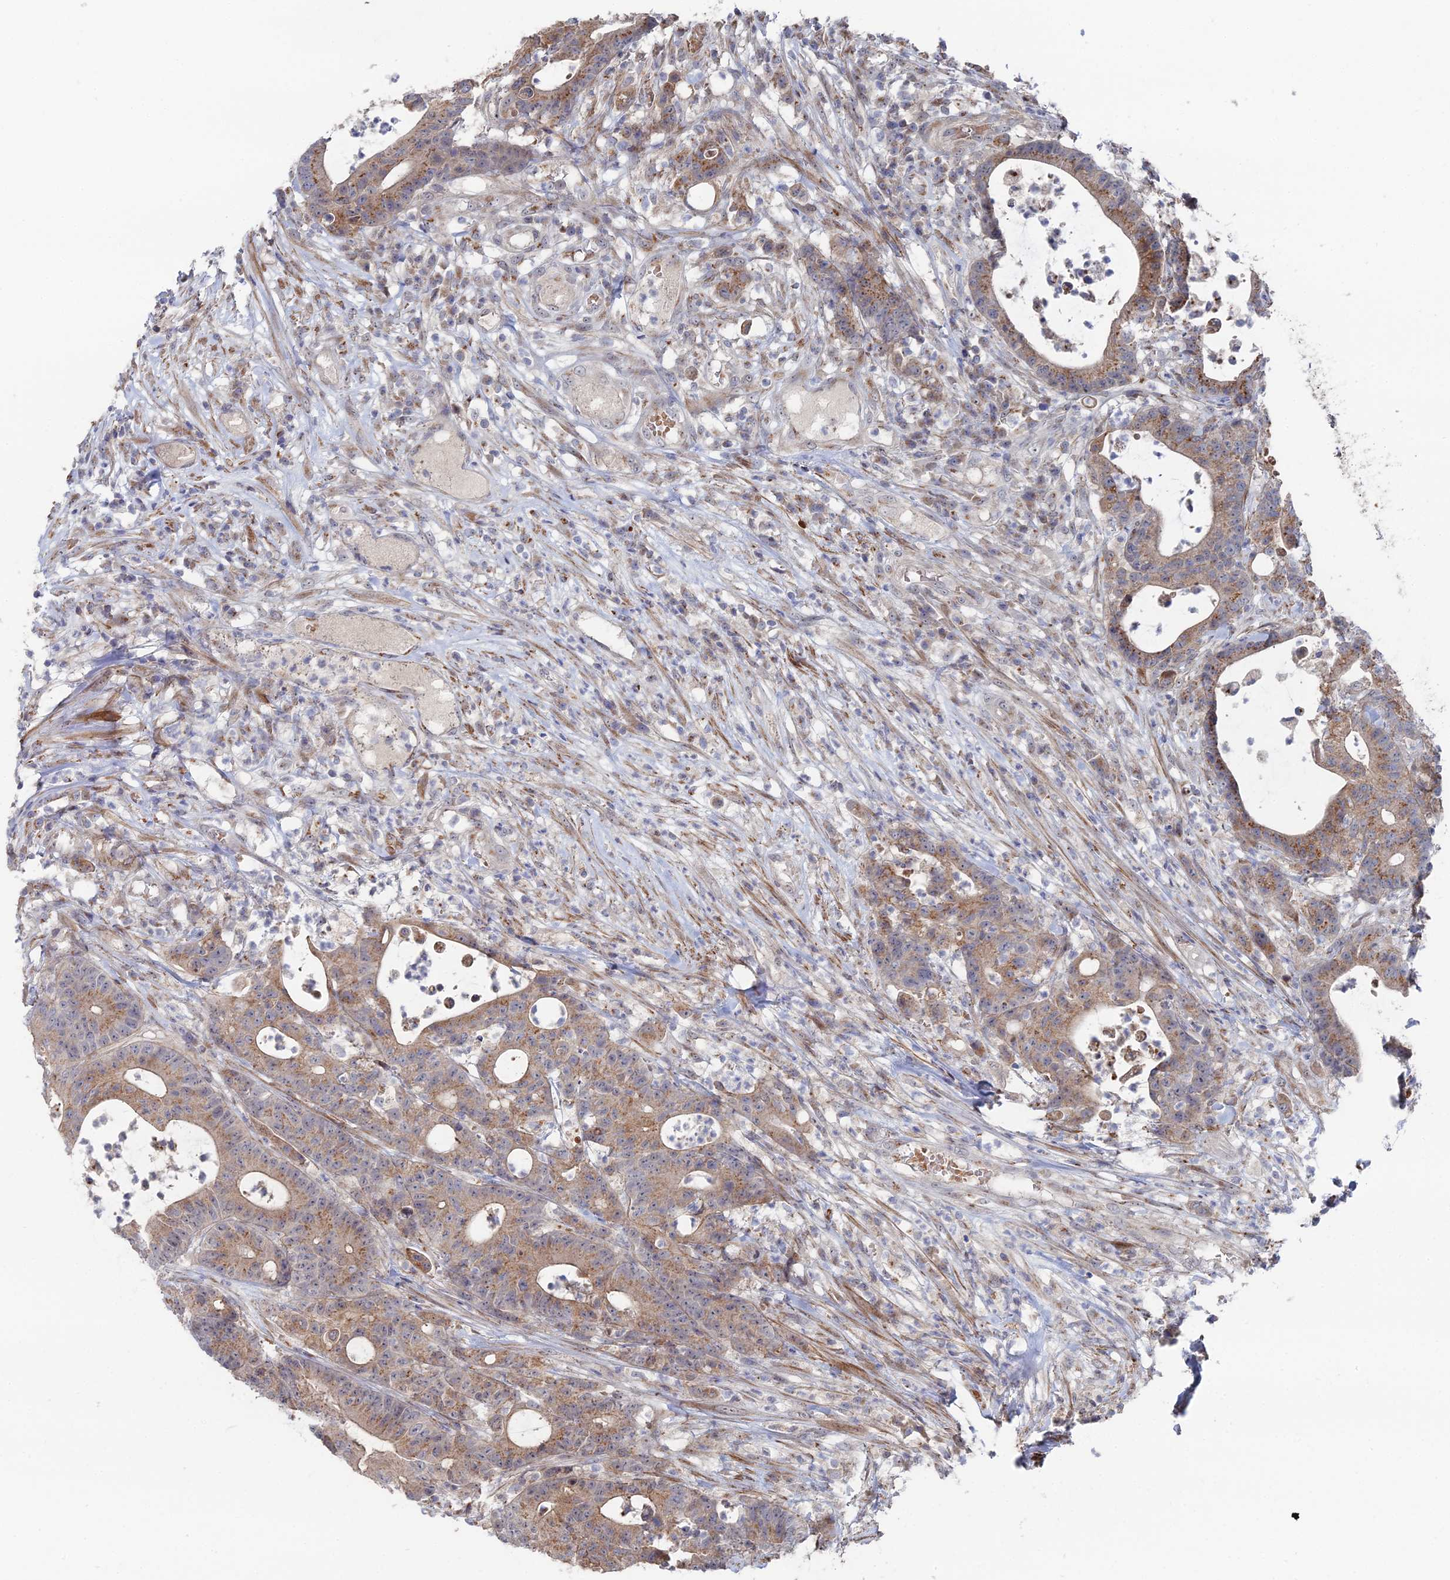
{"staining": {"intensity": "moderate", "quantity": ">75%", "location": "cytoplasmic/membranous"}, "tissue": "colorectal cancer", "cell_type": "Tumor cells", "image_type": "cancer", "snomed": [{"axis": "morphology", "description": "Adenocarcinoma, NOS"}, {"axis": "topography", "description": "Colon"}], "caption": "Protein analysis of adenocarcinoma (colorectal) tissue shows moderate cytoplasmic/membranous positivity in approximately >75% of tumor cells. (brown staining indicates protein expression, while blue staining denotes nuclei).", "gene": "SGMS1", "patient": {"sex": "female", "age": 84}}